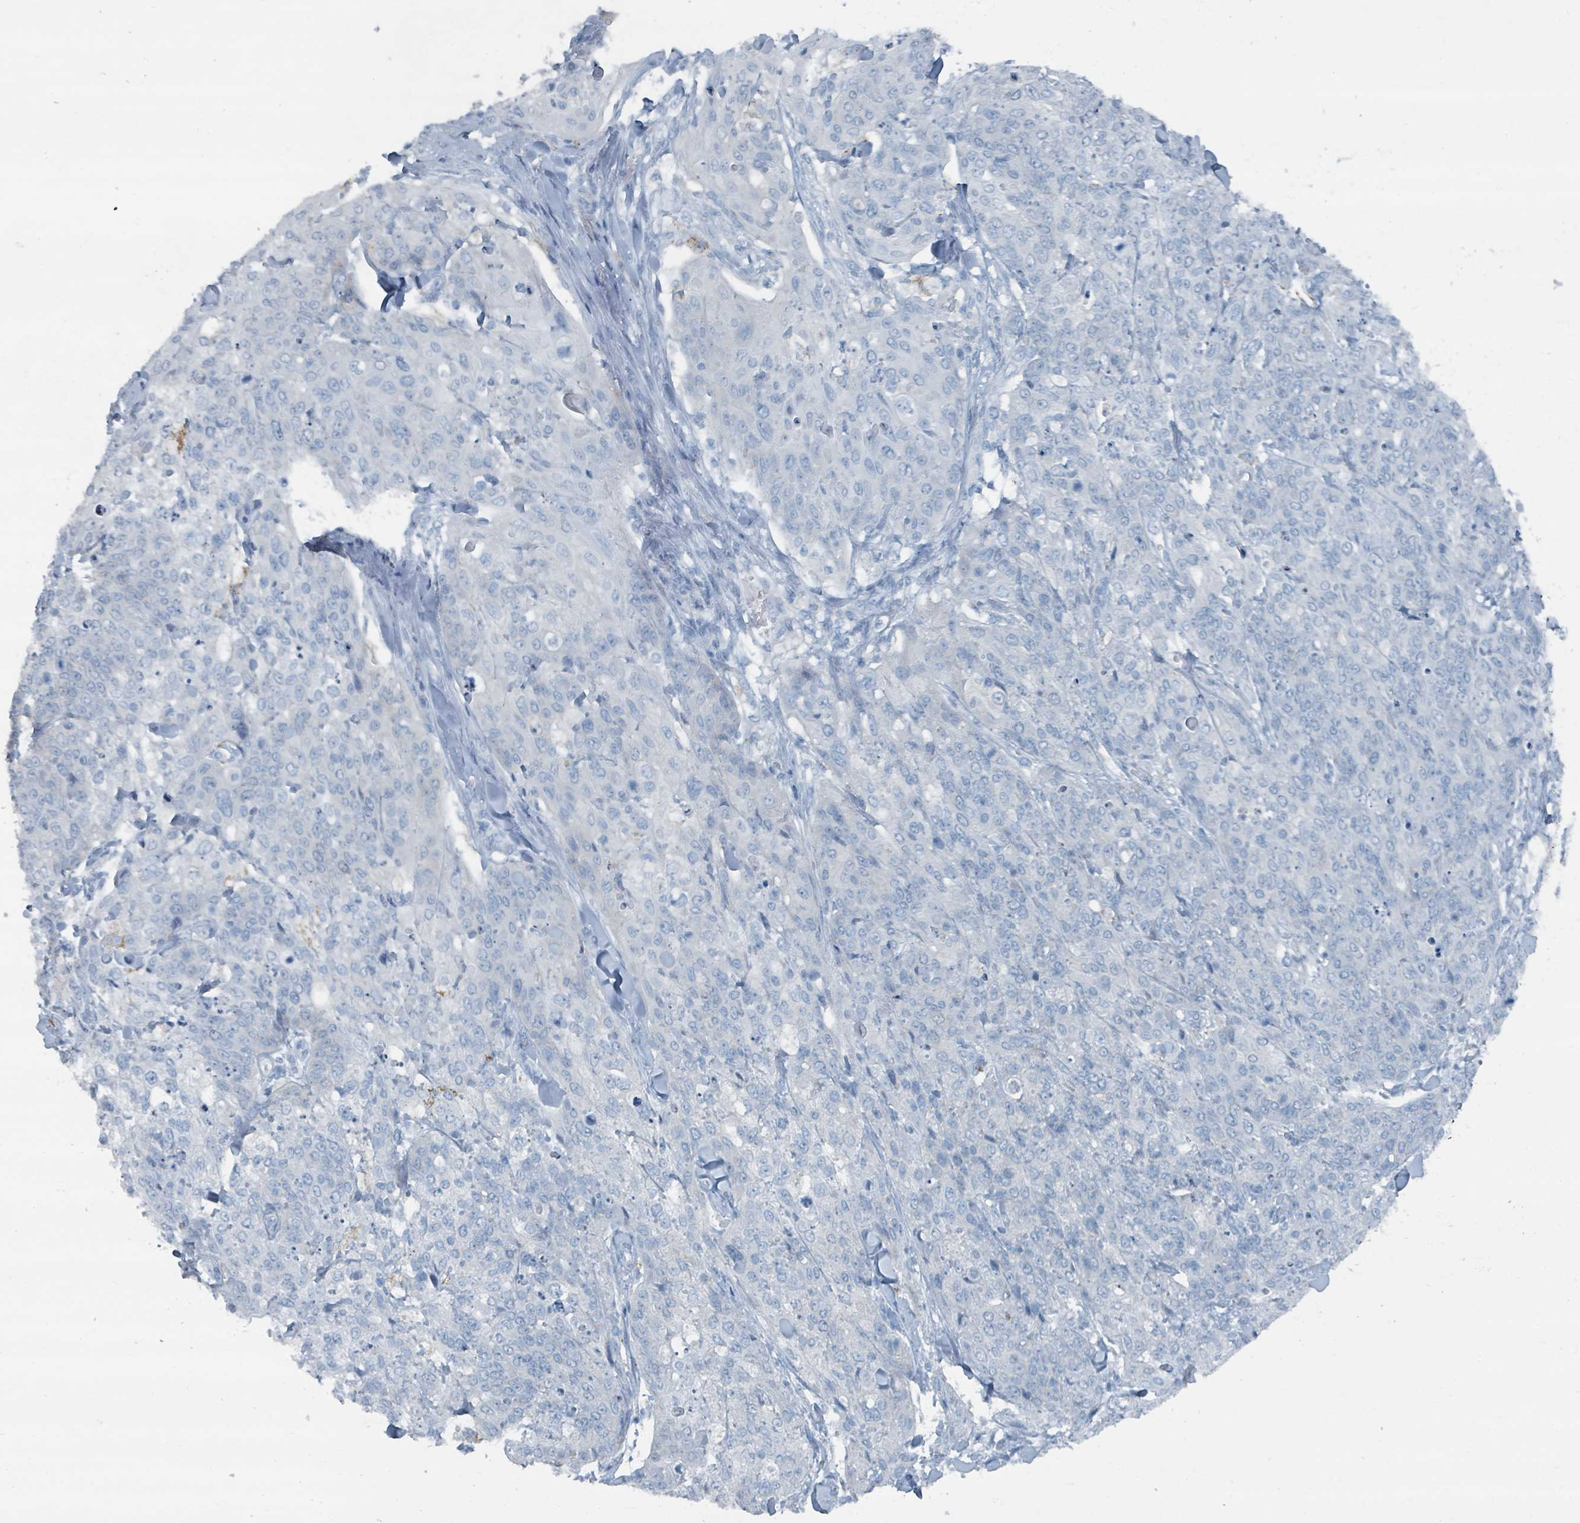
{"staining": {"intensity": "negative", "quantity": "none", "location": "none"}, "tissue": "skin cancer", "cell_type": "Tumor cells", "image_type": "cancer", "snomed": [{"axis": "morphology", "description": "Squamous cell carcinoma, NOS"}, {"axis": "topography", "description": "Skin"}, {"axis": "topography", "description": "Vulva"}], "caption": "IHC of skin cancer exhibits no expression in tumor cells. (Stains: DAB (3,3'-diaminobenzidine) immunohistochemistry (IHC) with hematoxylin counter stain, Microscopy: brightfield microscopy at high magnification).", "gene": "GAMT", "patient": {"sex": "female", "age": 85}}